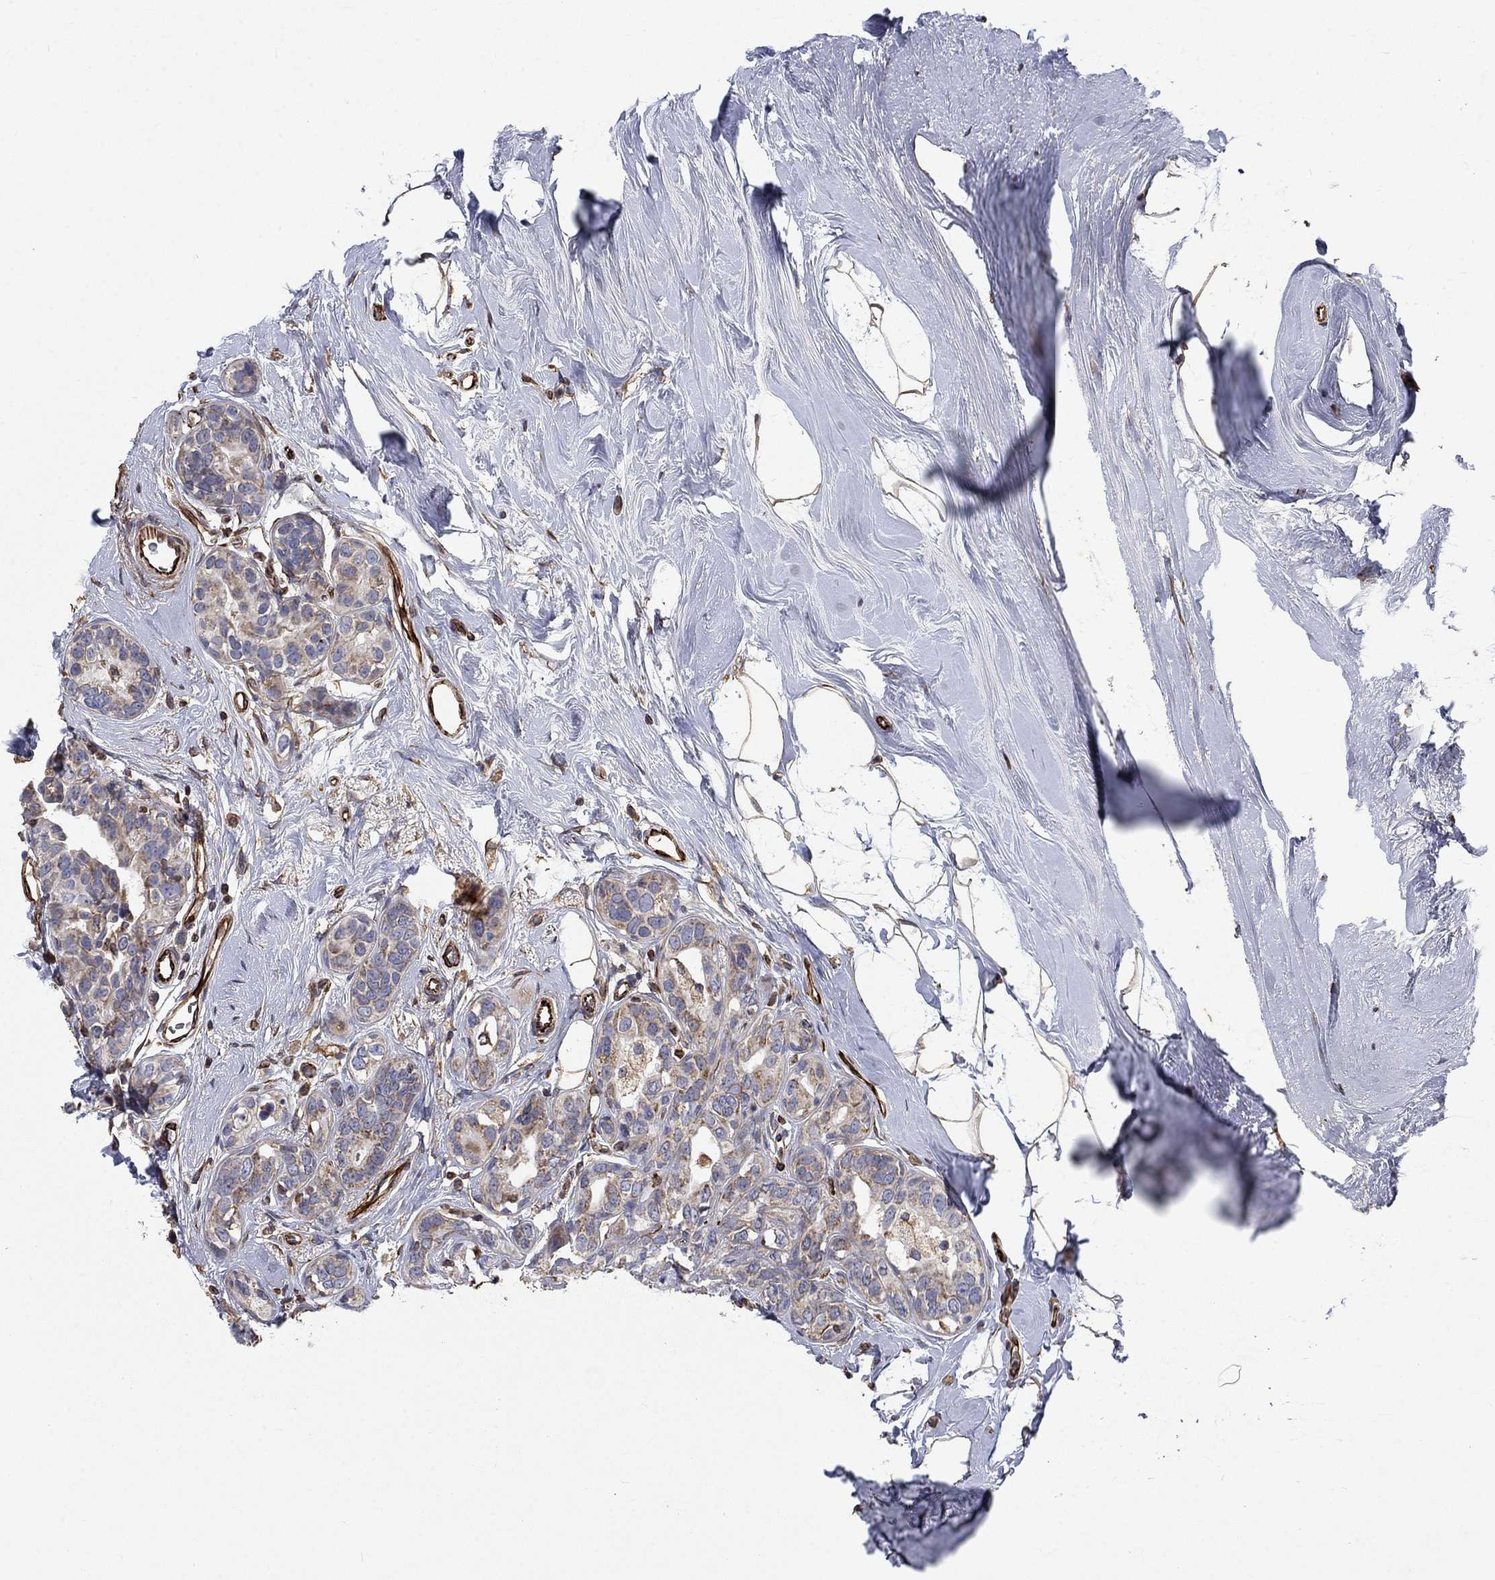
{"staining": {"intensity": "weak", "quantity": "<25%", "location": "cytoplasmic/membranous"}, "tissue": "breast cancer", "cell_type": "Tumor cells", "image_type": "cancer", "snomed": [{"axis": "morphology", "description": "Duct carcinoma"}, {"axis": "topography", "description": "Breast"}], "caption": "Histopathology image shows no protein positivity in tumor cells of breast cancer (intraductal carcinoma) tissue.", "gene": "NDUFC1", "patient": {"sex": "female", "age": 55}}